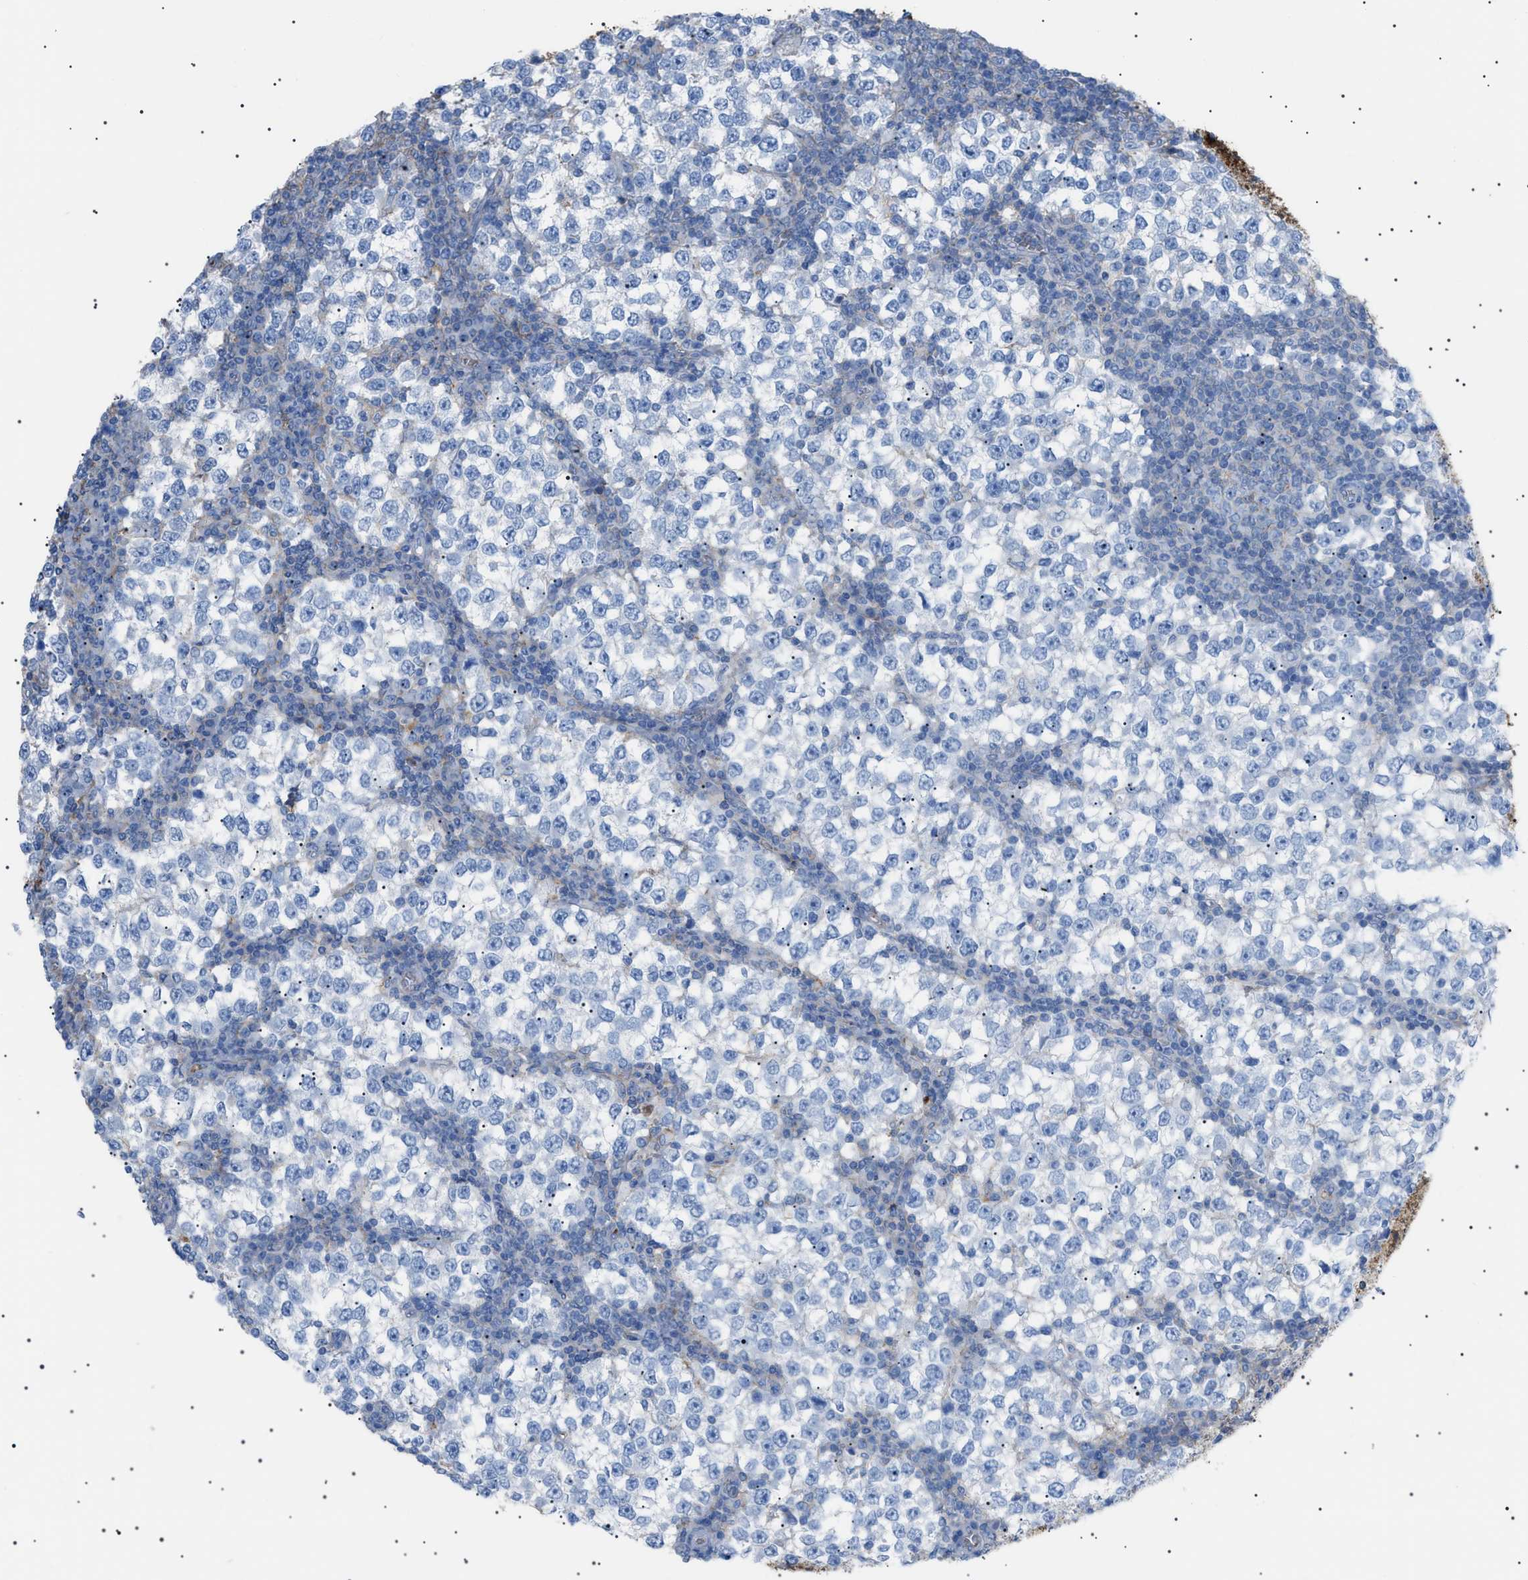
{"staining": {"intensity": "negative", "quantity": "none", "location": "none"}, "tissue": "testis cancer", "cell_type": "Tumor cells", "image_type": "cancer", "snomed": [{"axis": "morphology", "description": "Seminoma, NOS"}, {"axis": "topography", "description": "Testis"}], "caption": "This is an immunohistochemistry image of testis cancer (seminoma). There is no staining in tumor cells.", "gene": "LPA", "patient": {"sex": "male", "age": 65}}